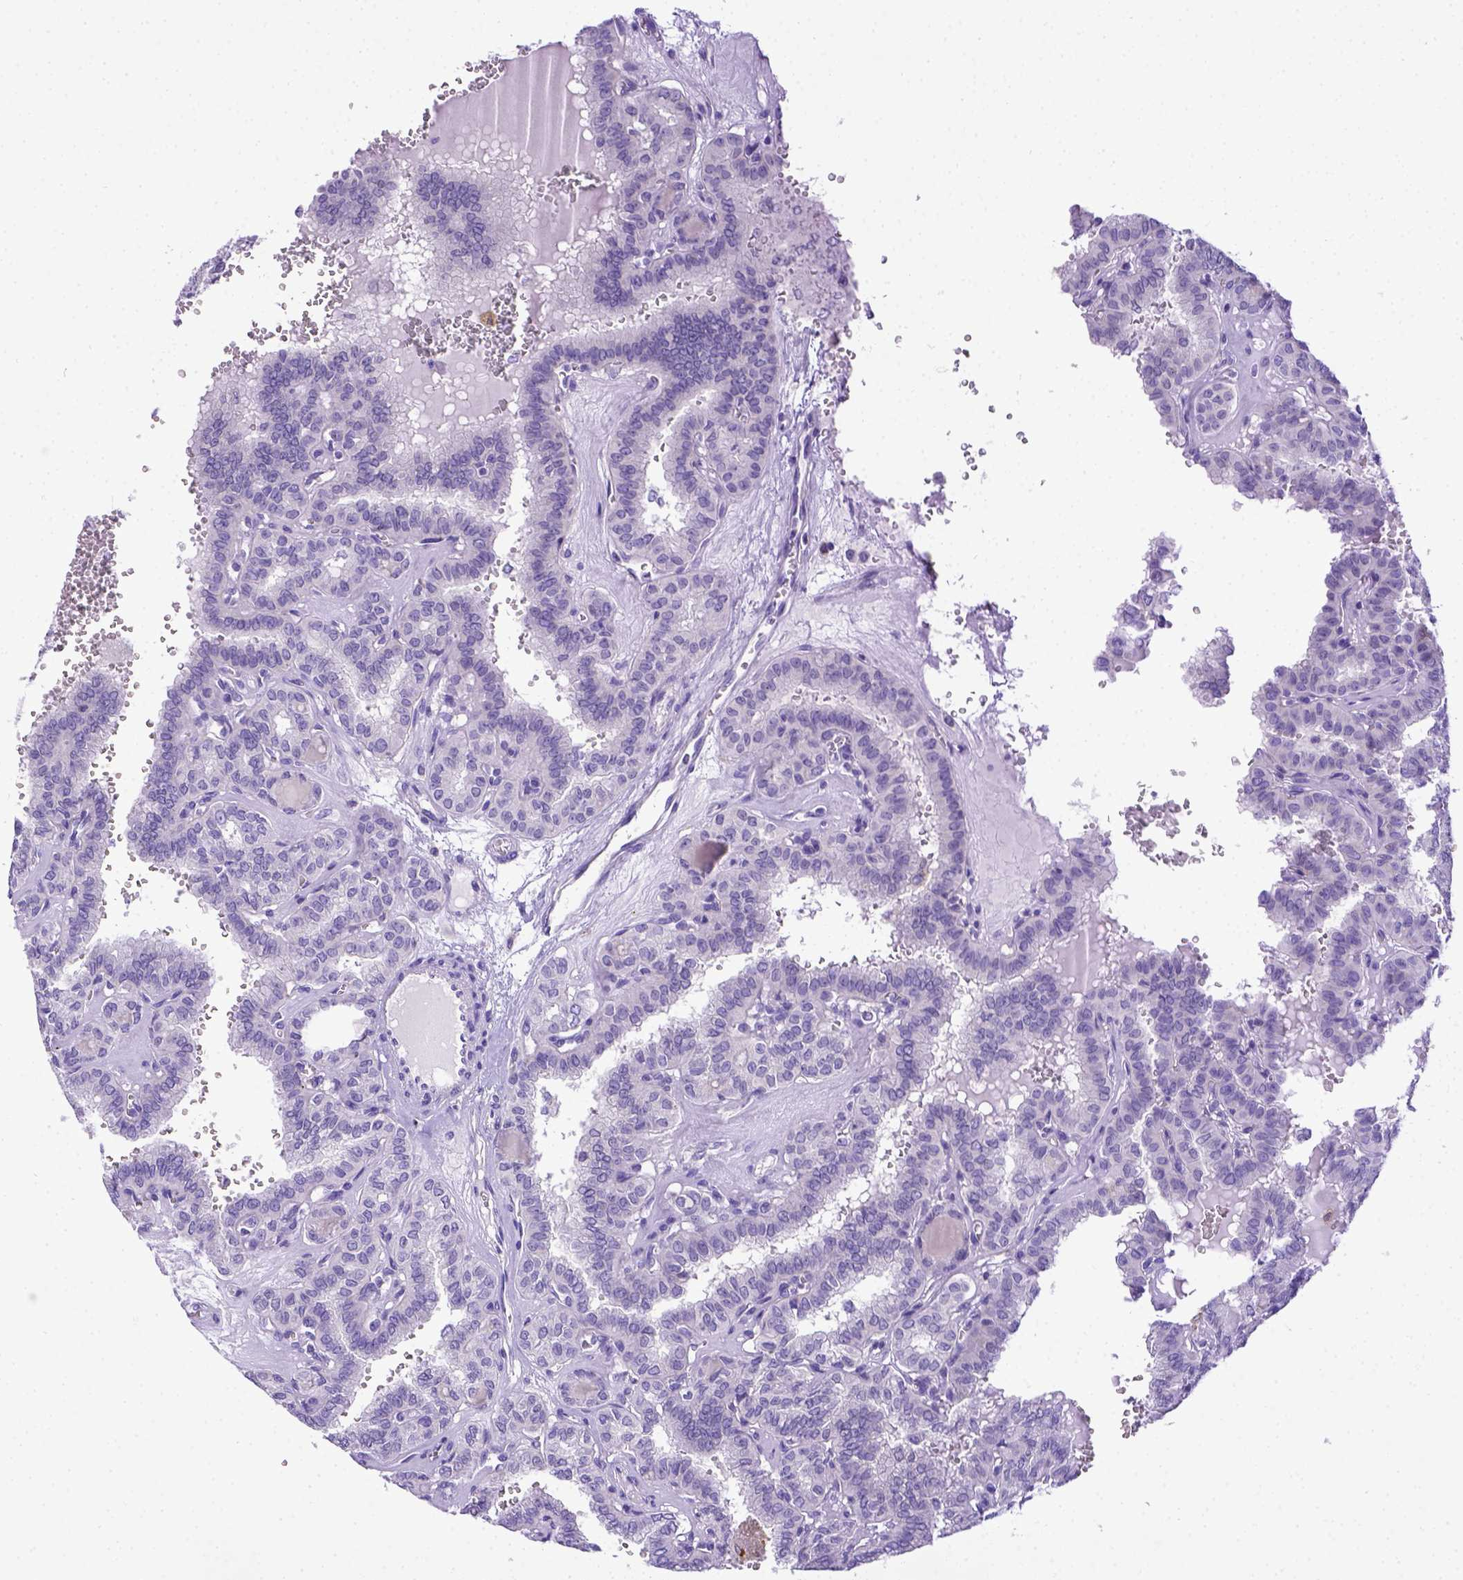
{"staining": {"intensity": "negative", "quantity": "none", "location": "none"}, "tissue": "thyroid cancer", "cell_type": "Tumor cells", "image_type": "cancer", "snomed": [{"axis": "morphology", "description": "Papillary adenocarcinoma, NOS"}, {"axis": "topography", "description": "Thyroid gland"}], "caption": "This is a image of immunohistochemistry staining of thyroid cancer, which shows no staining in tumor cells.", "gene": "SPEF1", "patient": {"sex": "female", "age": 41}}